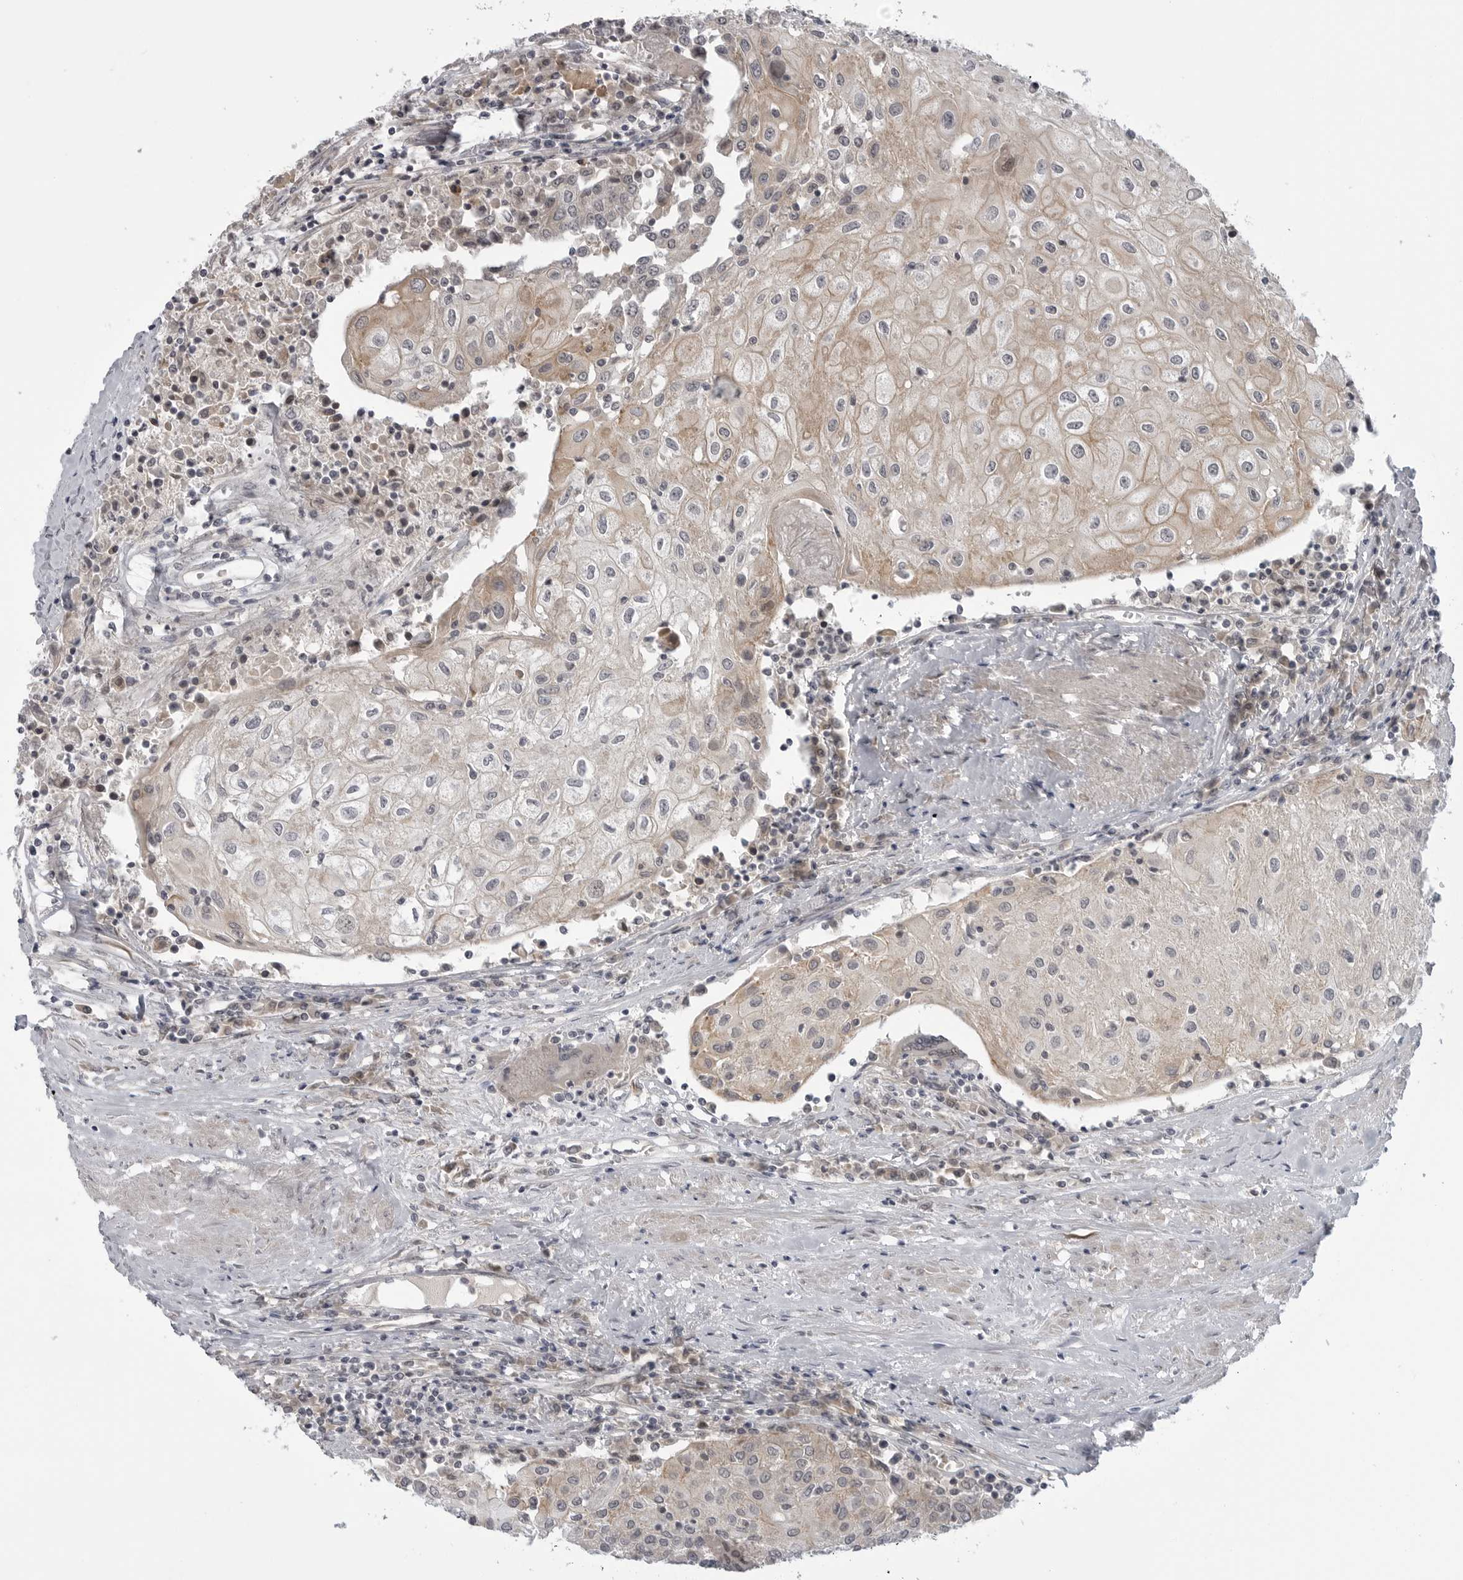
{"staining": {"intensity": "weak", "quantity": "<25%", "location": "cytoplasmic/membranous"}, "tissue": "urothelial cancer", "cell_type": "Tumor cells", "image_type": "cancer", "snomed": [{"axis": "morphology", "description": "Urothelial carcinoma, High grade"}, {"axis": "topography", "description": "Urinary bladder"}], "caption": "High power microscopy photomicrograph of an immunohistochemistry (IHC) photomicrograph of high-grade urothelial carcinoma, revealing no significant staining in tumor cells. The staining was performed using DAB (3,3'-diaminobenzidine) to visualize the protein expression in brown, while the nuclei were stained in blue with hematoxylin (Magnification: 20x).", "gene": "LRRC45", "patient": {"sex": "female", "age": 85}}